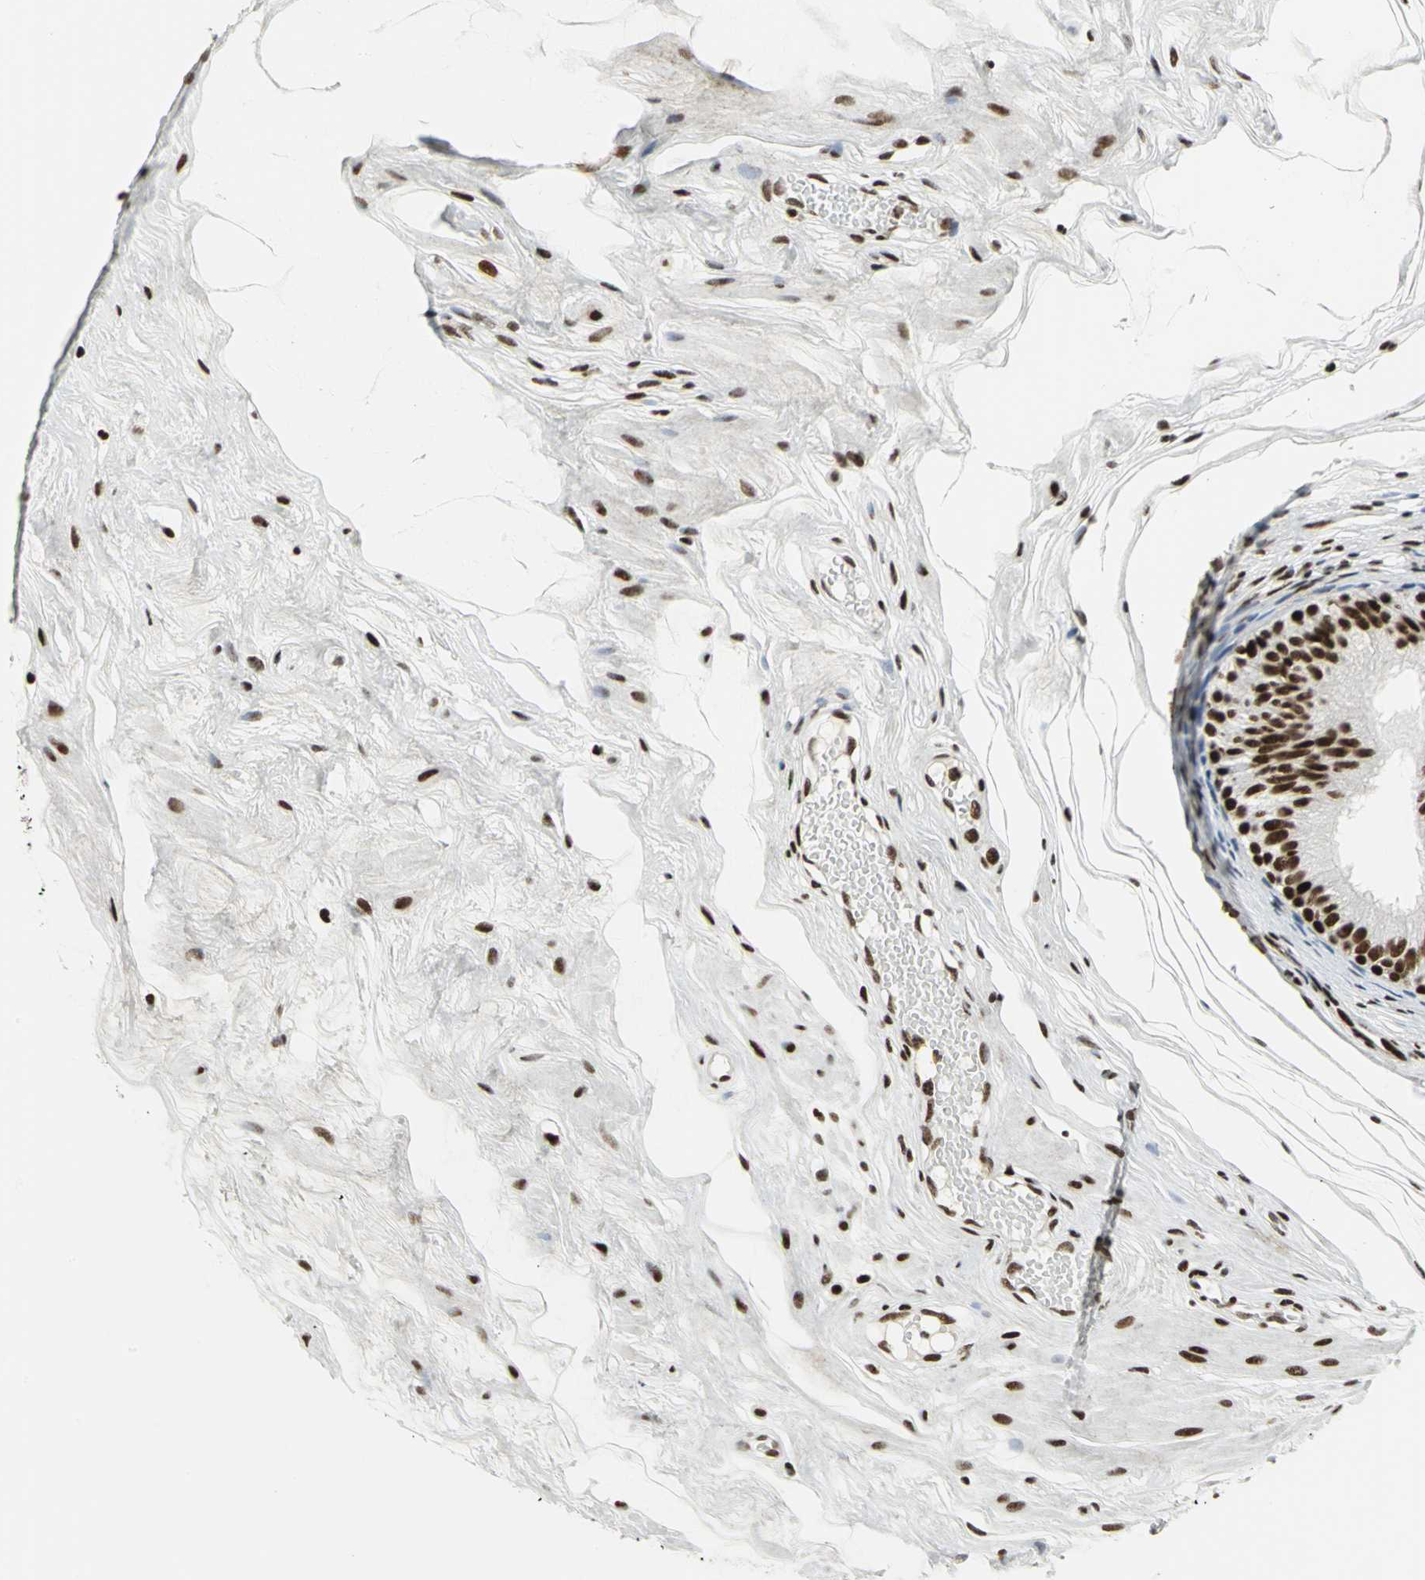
{"staining": {"intensity": "strong", "quantity": ">75%", "location": "nuclear"}, "tissue": "epididymis", "cell_type": "Glandular cells", "image_type": "normal", "snomed": [{"axis": "morphology", "description": "Normal tissue, NOS"}, {"axis": "morphology", "description": "Atrophy, NOS"}, {"axis": "topography", "description": "Testis"}, {"axis": "topography", "description": "Epididymis"}], "caption": "Strong nuclear positivity is appreciated in about >75% of glandular cells in unremarkable epididymis. The protein of interest is shown in brown color, while the nuclei are stained blue.", "gene": "SMARCA4", "patient": {"sex": "male", "age": 18}}